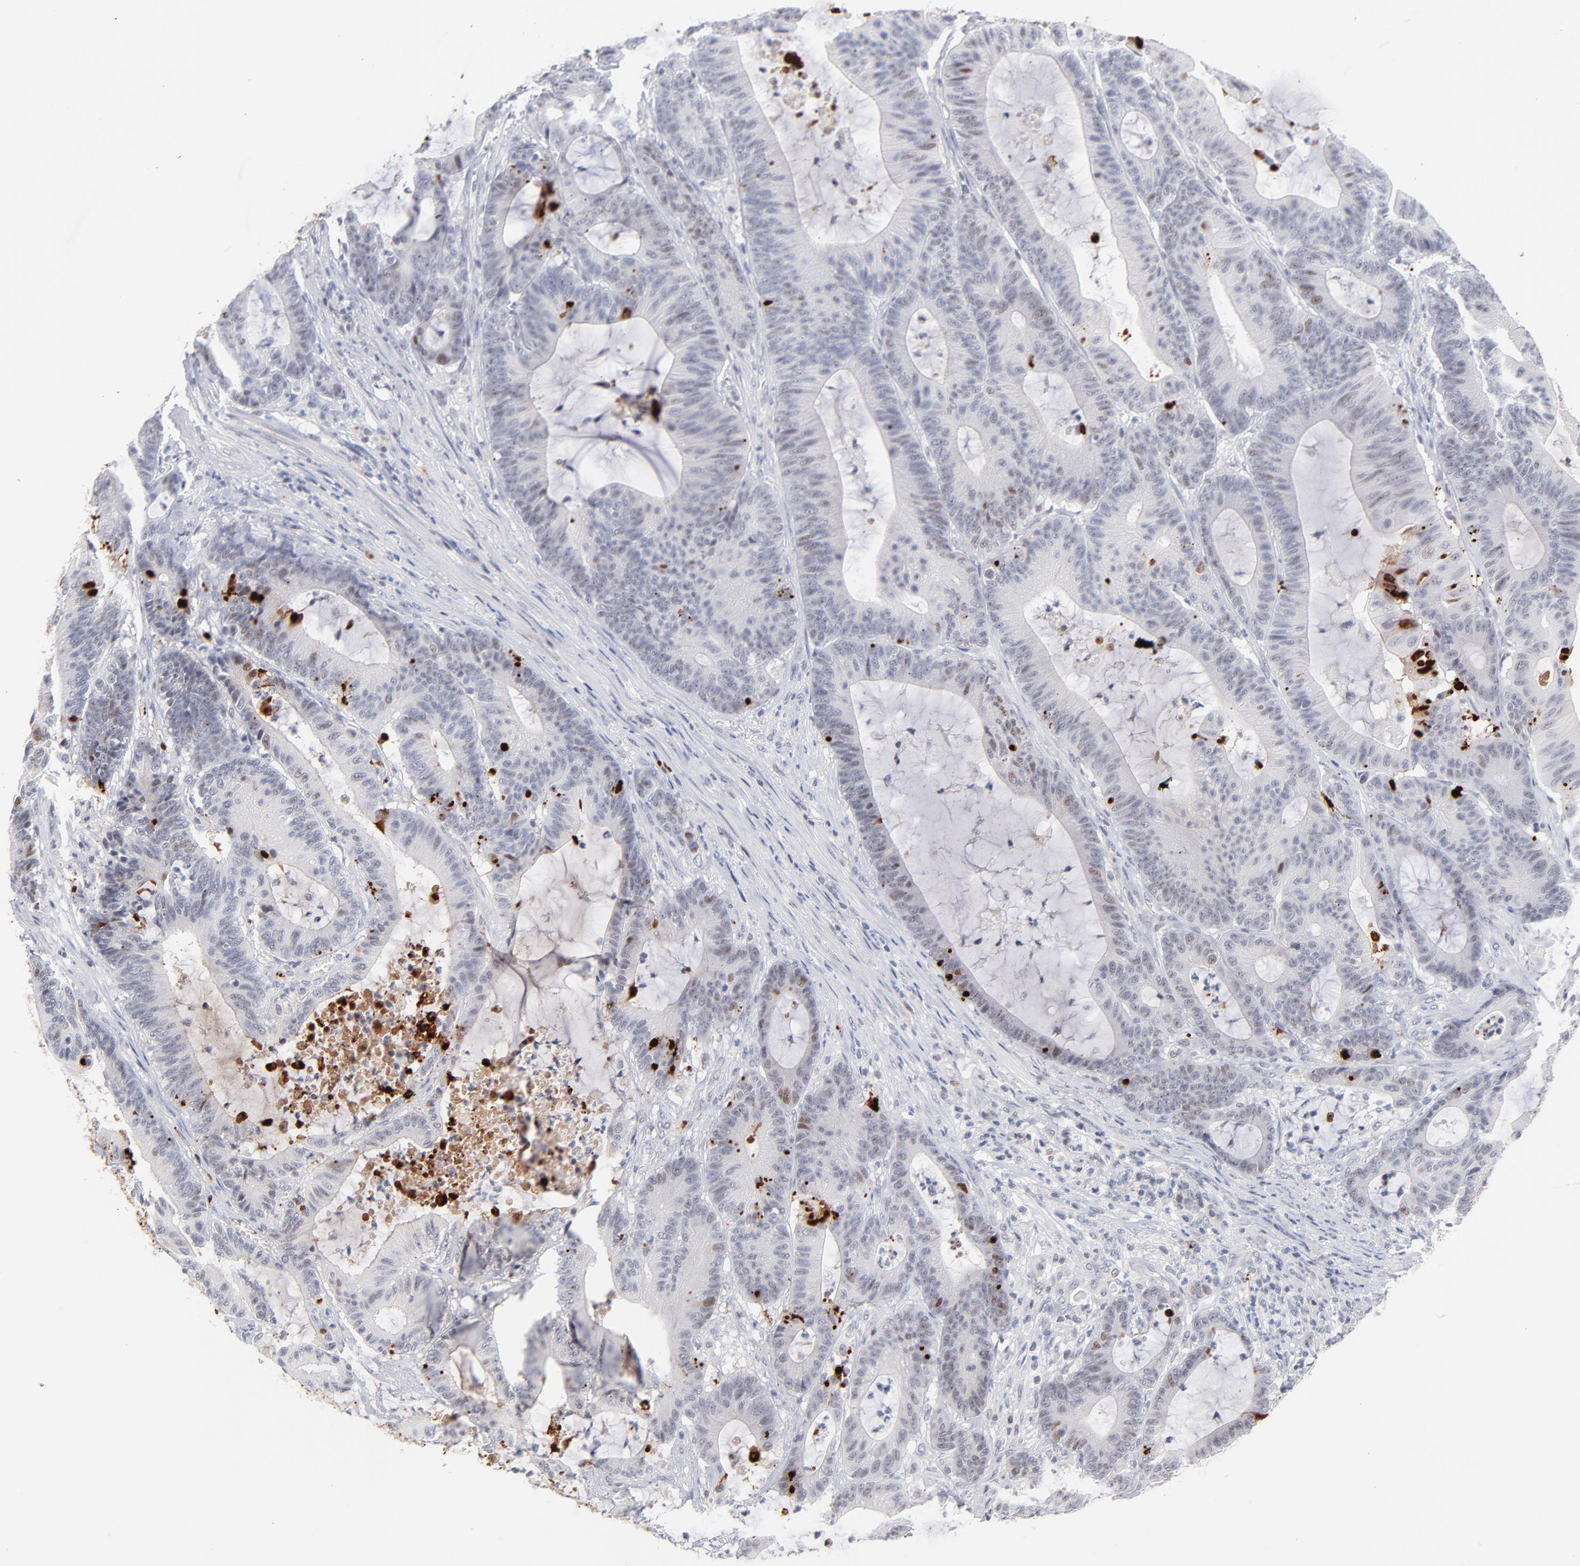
{"staining": {"intensity": "weak", "quantity": "<25%", "location": "nuclear"}, "tissue": "colorectal cancer", "cell_type": "Tumor cells", "image_type": "cancer", "snomed": [{"axis": "morphology", "description": "Adenocarcinoma, NOS"}, {"axis": "topography", "description": "Colon"}], "caption": "DAB (3,3'-diaminobenzidine) immunohistochemical staining of colorectal cancer shows no significant positivity in tumor cells.", "gene": "PARP1", "patient": {"sex": "female", "age": 84}}